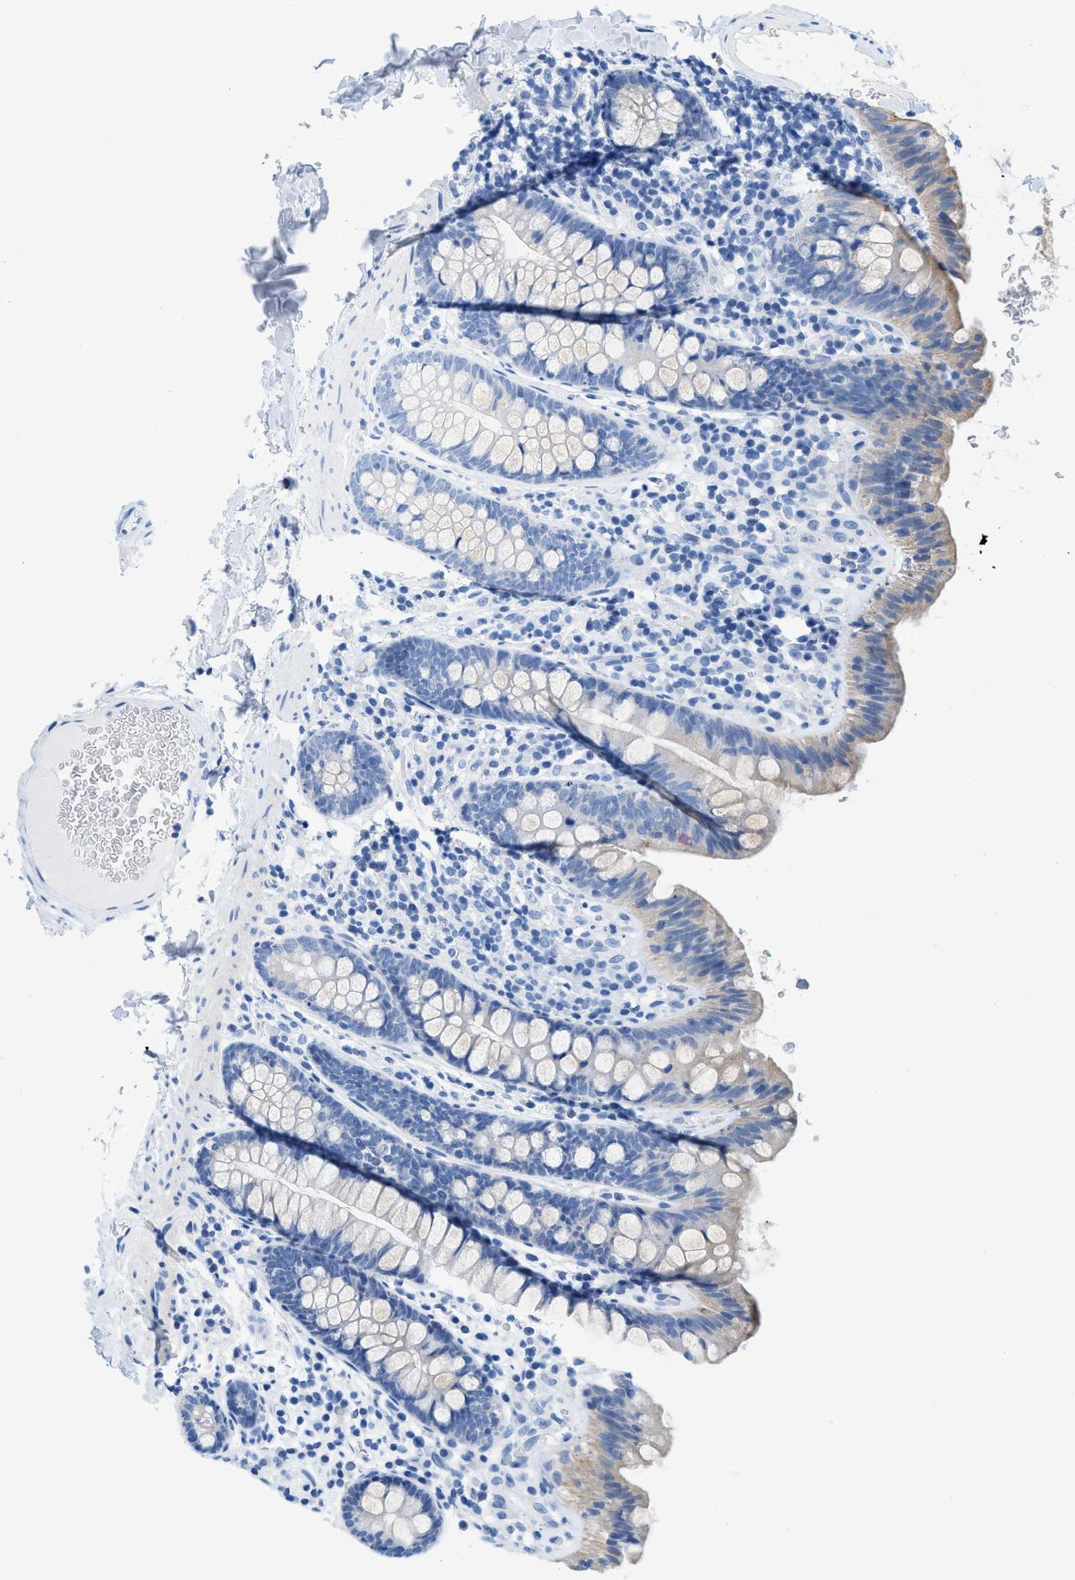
{"staining": {"intensity": "negative", "quantity": "none", "location": "none"}, "tissue": "colon", "cell_type": "Endothelial cells", "image_type": "normal", "snomed": [{"axis": "morphology", "description": "Normal tissue, NOS"}, {"axis": "topography", "description": "Colon"}], "caption": "Immunohistochemistry (IHC) histopathology image of unremarkable colon: human colon stained with DAB displays no significant protein staining in endothelial cells. Brightfield microscopy of immunohistochemistry stained with DAB (3,3'-diaminobenzidine) (brown) and hematoxylin (blue), captured at high magnification.", "gene": "BPGM", "patient": {"sex": "female", "age": 80}}